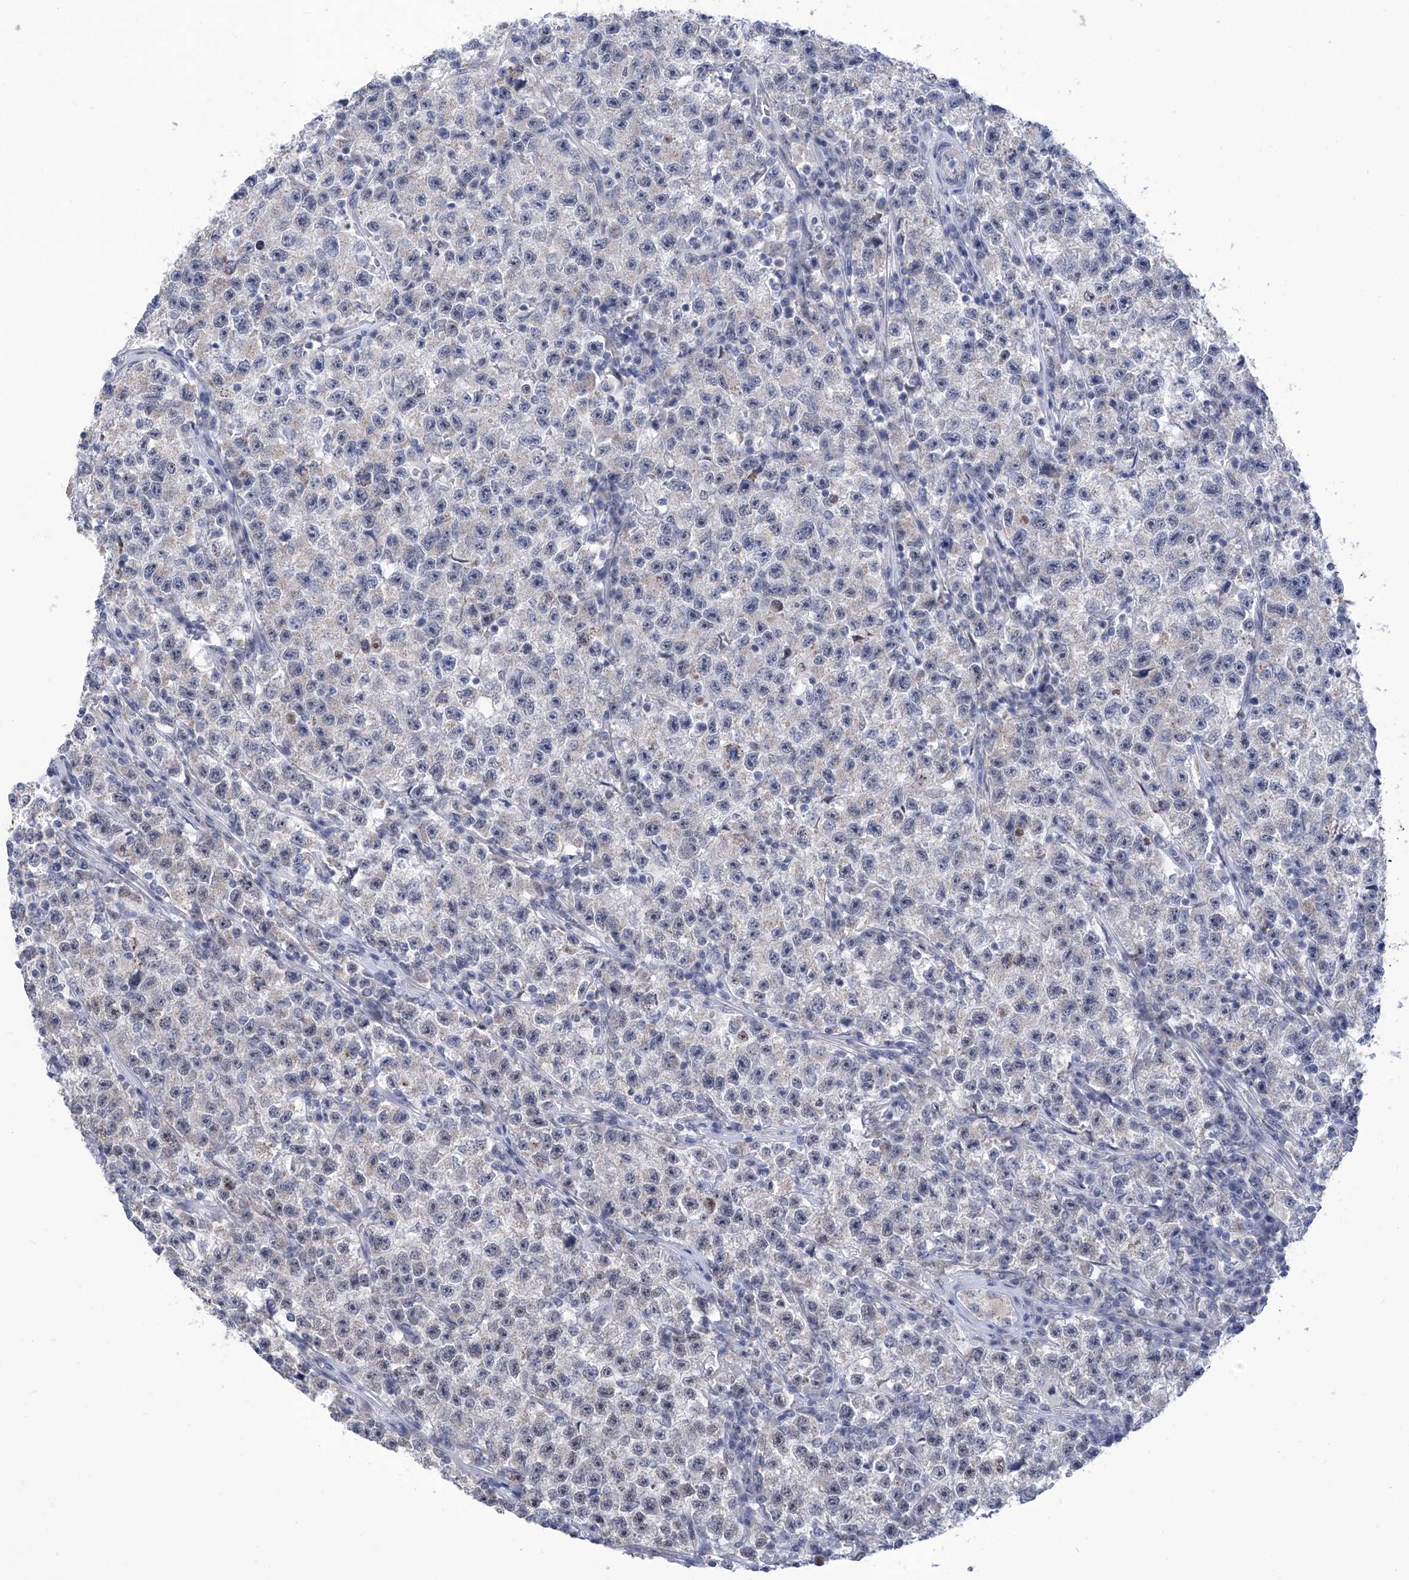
{"staining": {"intensity": "moderate", "quantity": "25%-75%", "location": "nuclear"}, "tissue": "testis cancer", "cell_type": "Tumor cells", "image_type": "cancer", "snomed": [{"axis": "morphology", "description": "Seminoma, NOS"}, {"axis": "topography", "description": "Testis"}], "caption": "Brown immunohistochemical staining in human seminoma (testis) reveals moderate nuclear expression in about 25%-75% of tumor cells.", "gene": "SART1", "patient": {"sex": "male", "age": 22}}